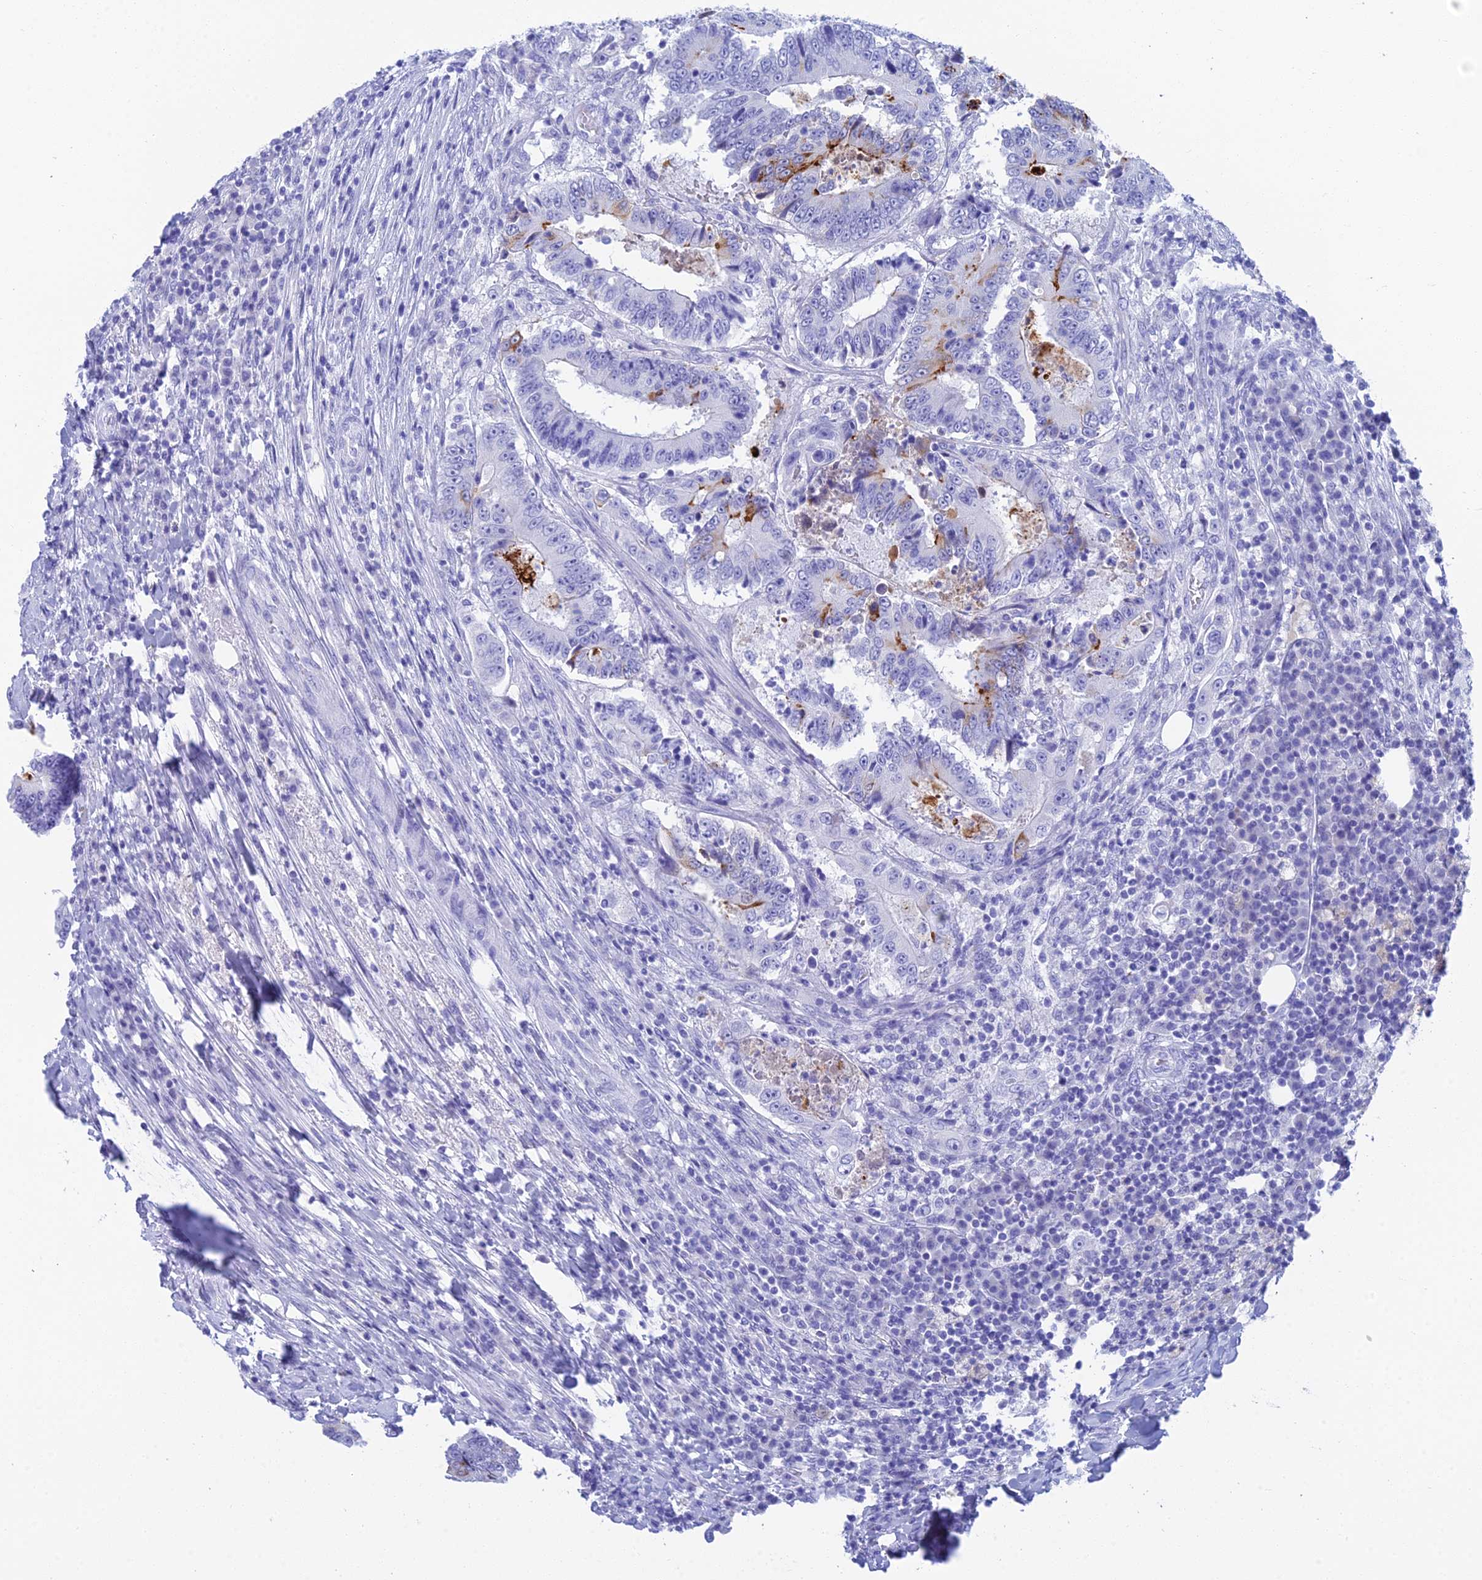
{"staining": {"intensity": "negative", "quantity": "none", "location": "none"}, "tissue": "colorectal cancer", "cell_type": "Tumor cells", "image_type": "cancer", "snomed": [{"axis": "morphology", "description": "Adenocarcinoma, NOS"}, {"axis": "topography", "description": "Colon"}], "caption": "High magnification brightfield microscopy of colorectal adenocarcinoma stained with DAB (3,3'-diaminobenzidine) (brown) and counterstained with hematoxylin (blue): tumor cells show no significant expression.", "gene": "REG1A", "patient": {"sex": "male", "age": 83}}